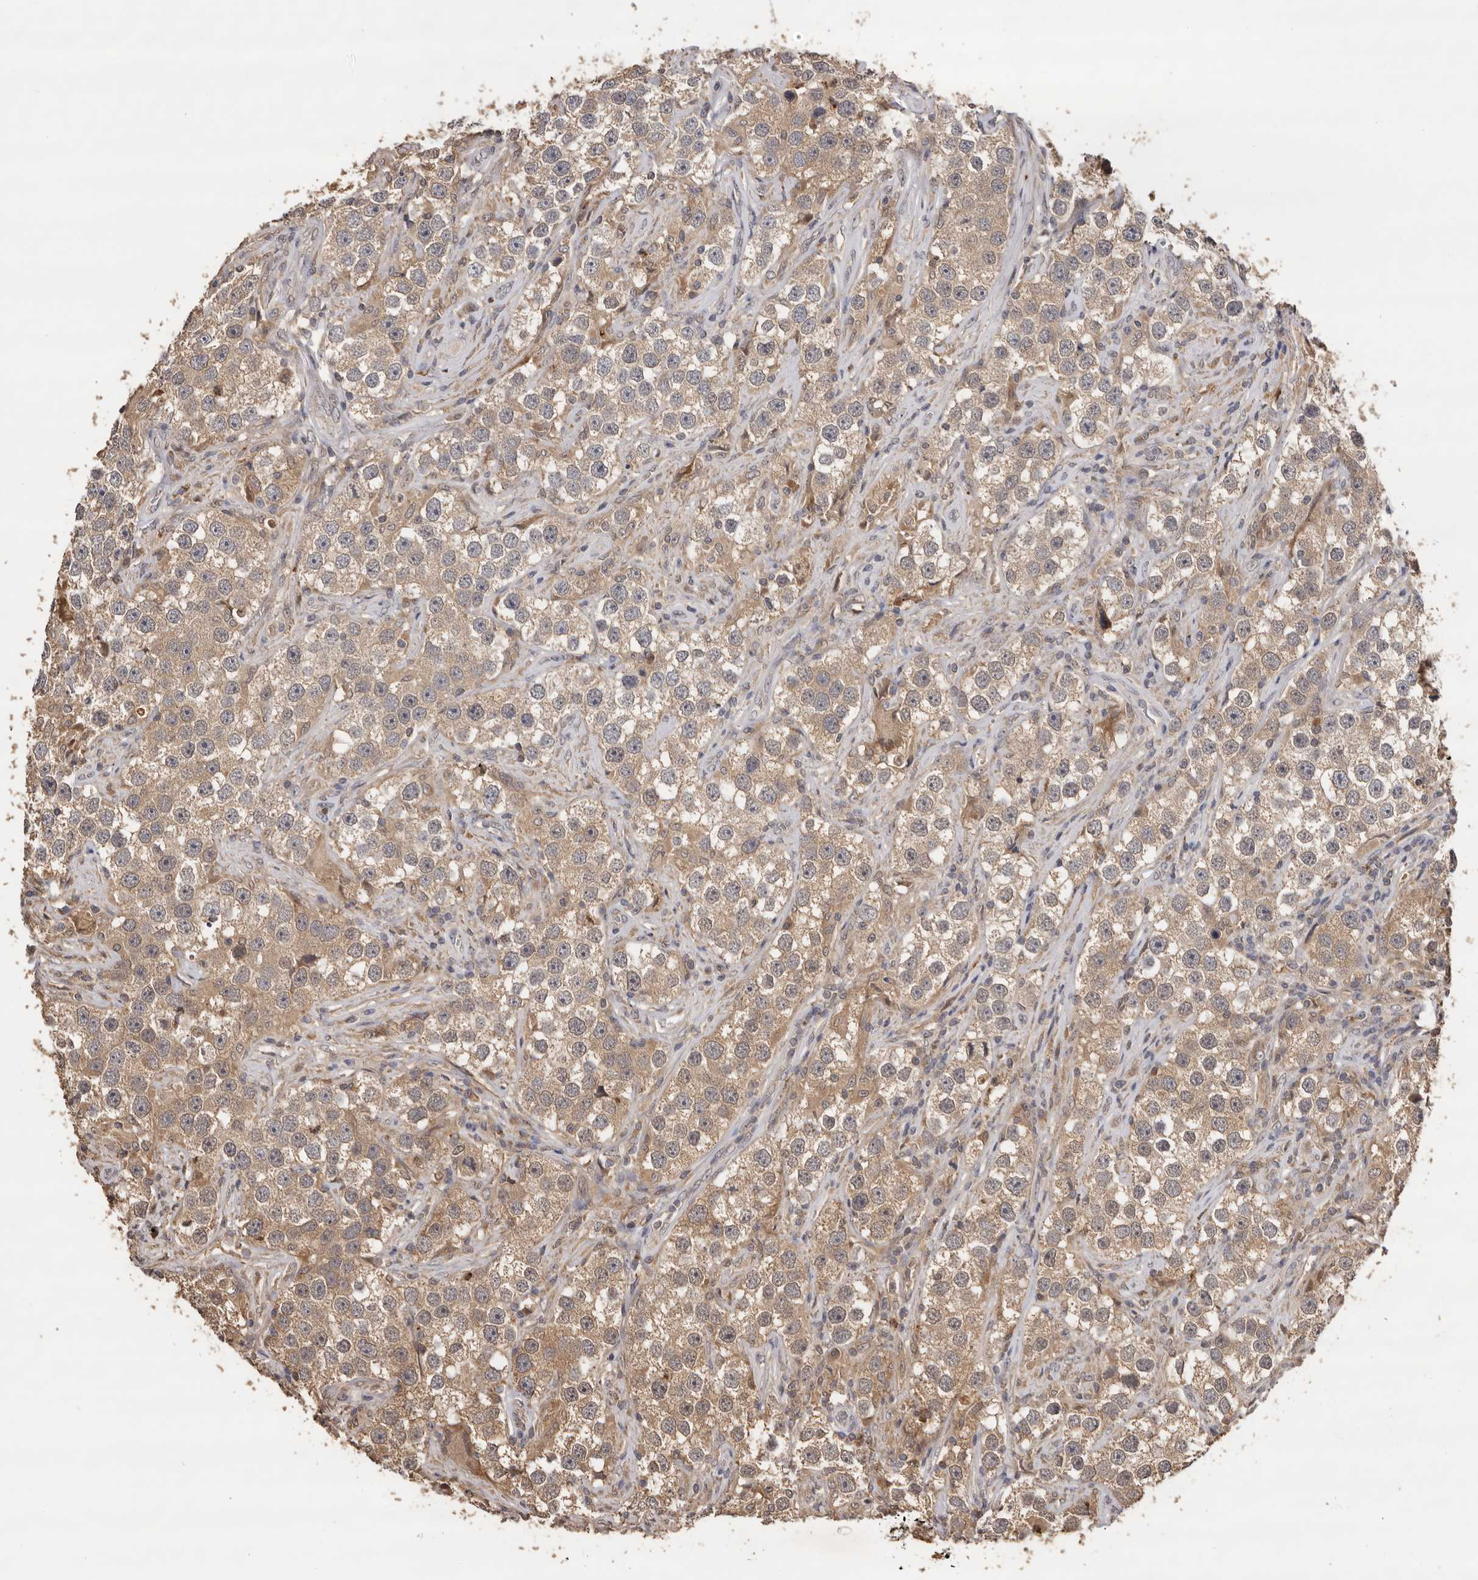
{"staining": {"intensity": "moderate", "quantity": ">75%", "location": "cytoplasmic/membranous"}, "tissue": "testis cancer", "cell_type": "Tumor cells", "image_type": "cancer", "snomed": [{"axis": "morphology", "description": "Seminoma, NOS"}, {"axis": "topography", "description": "Testis"}], "caption": "Immunohistochemistry (IHC) of human testis seminoma reveals medium levels of moderate cytoplasmic/membranous staining in approximately >75% of tumor cells.", "gene": "KIF2B", "patient": {"sex": "male", "age": 49}}